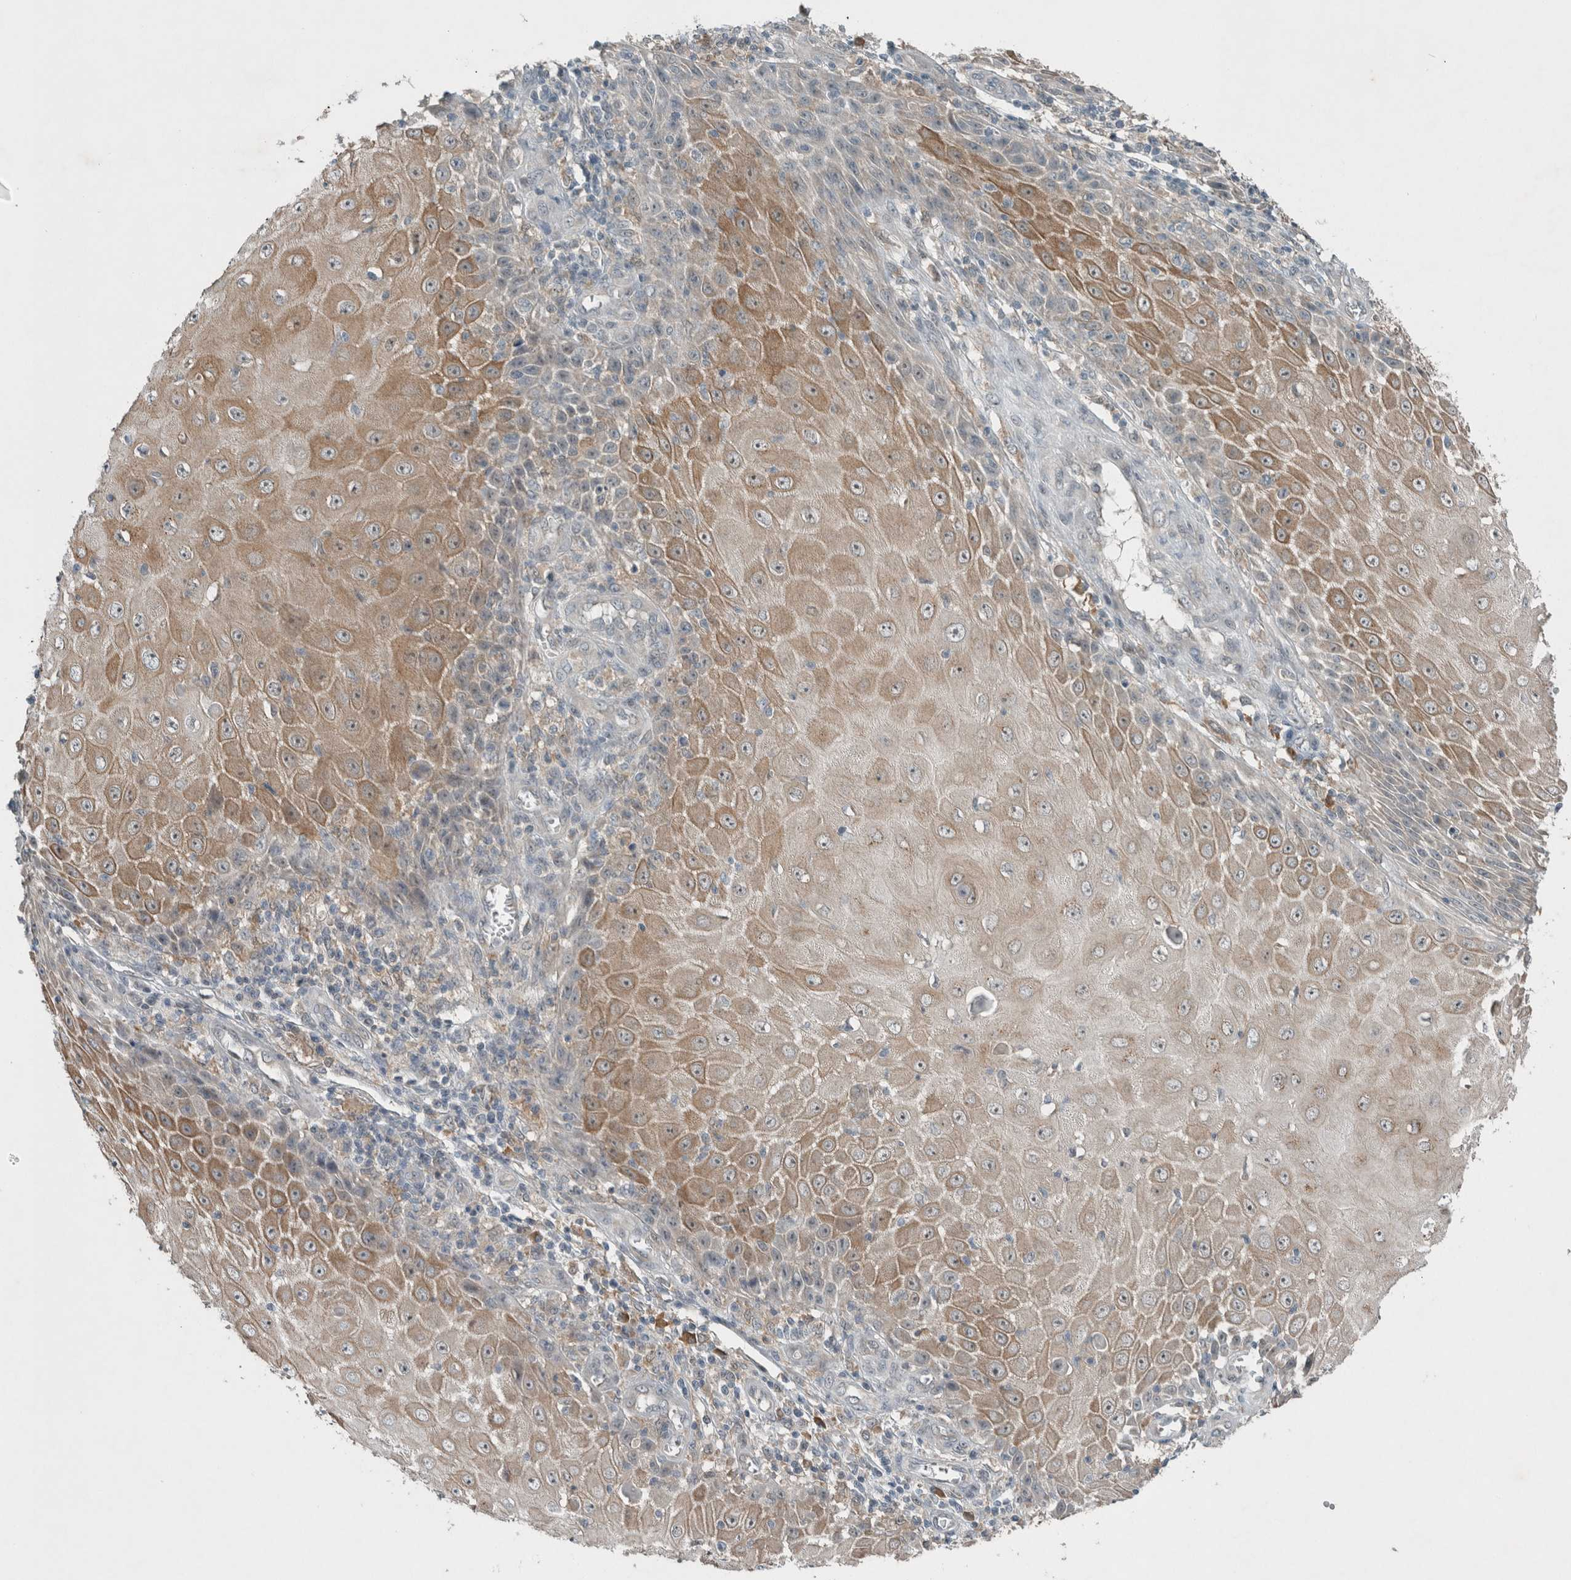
{"staining": {"intensity": "moderate", "quantity": "25%-75%", "location": "cytoplasmic/membranous"}, "tissue": "skin cancer", "cell_type": "Tumor cells", "image_type": "cancer", "snomed": [{"axis": "morphology", "description": "Squamous cell carcinoma, NOS"}, {"axis": "topography", "description": "Skin"}], "caption": "A medium amount of moderate cytoplasmic/membranous expression is present in approximately 25%-75% of tumor cells in skin cancer tissue. (DAB = brown stain, brightfield microscopy at high magnification).", "gene": "RALGDS", "patient": {"sex": "female", "age": 73}}